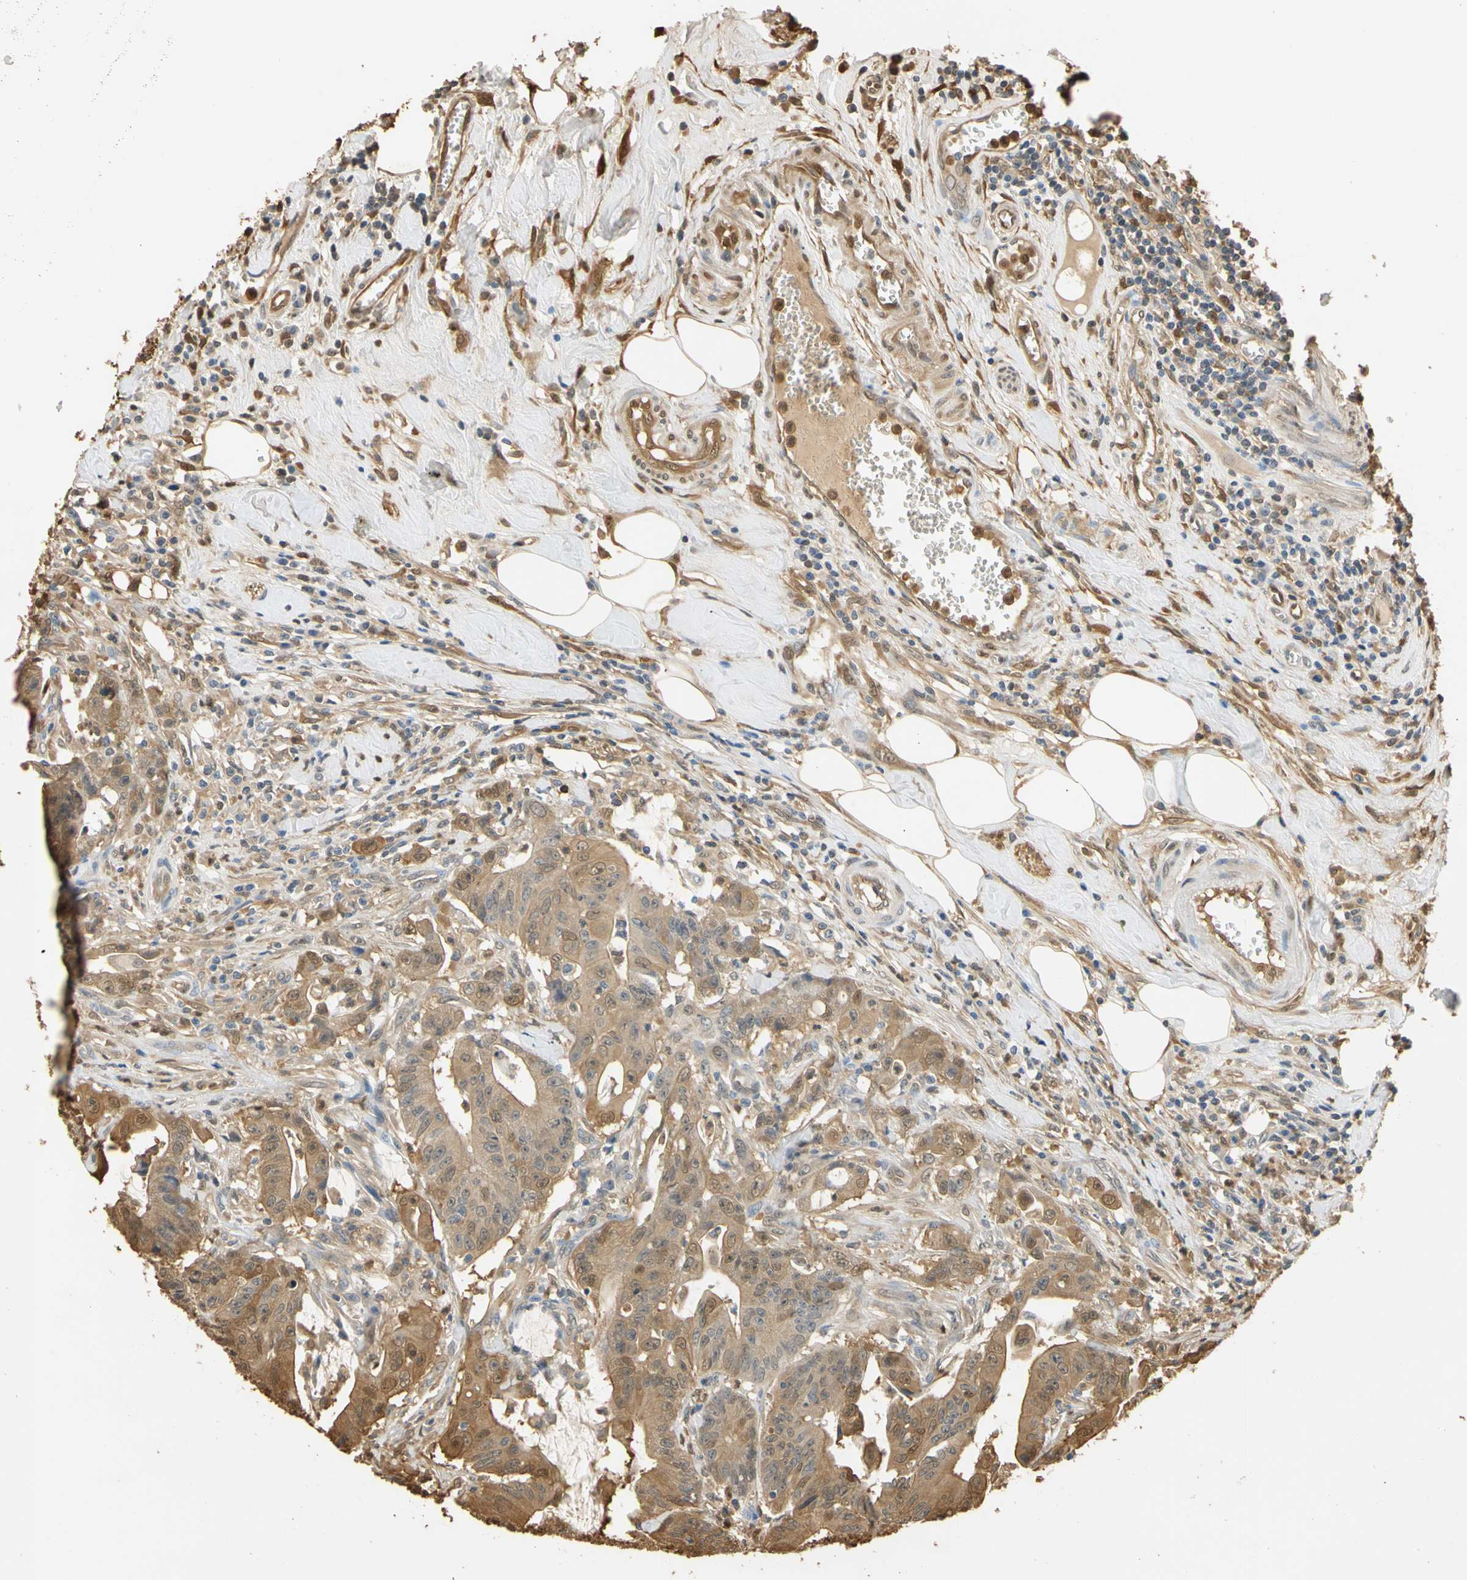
{"staining": {"intensity": "moderate", "quantity": ">75%", "location": "cytoplasmic/membranous,nuclear"}, "tissue": "colorectal cancer", "cell_type": "Tumor cells", "image_type": "cancer", "snomed": [{"axis": "morphology", "description": "Adenocarcinoma, NOS"}, {"axis": "topography", "description": "Colon"}], "caption": "Colorectal adenocarcinoma stained for a protein (brown) reveals moderate cytoplasmic/membranous and nuclear positive expression in about >75% of tumor cells.", "gene": "S100A6", "patient": {"sex": "male", "age": 45}}